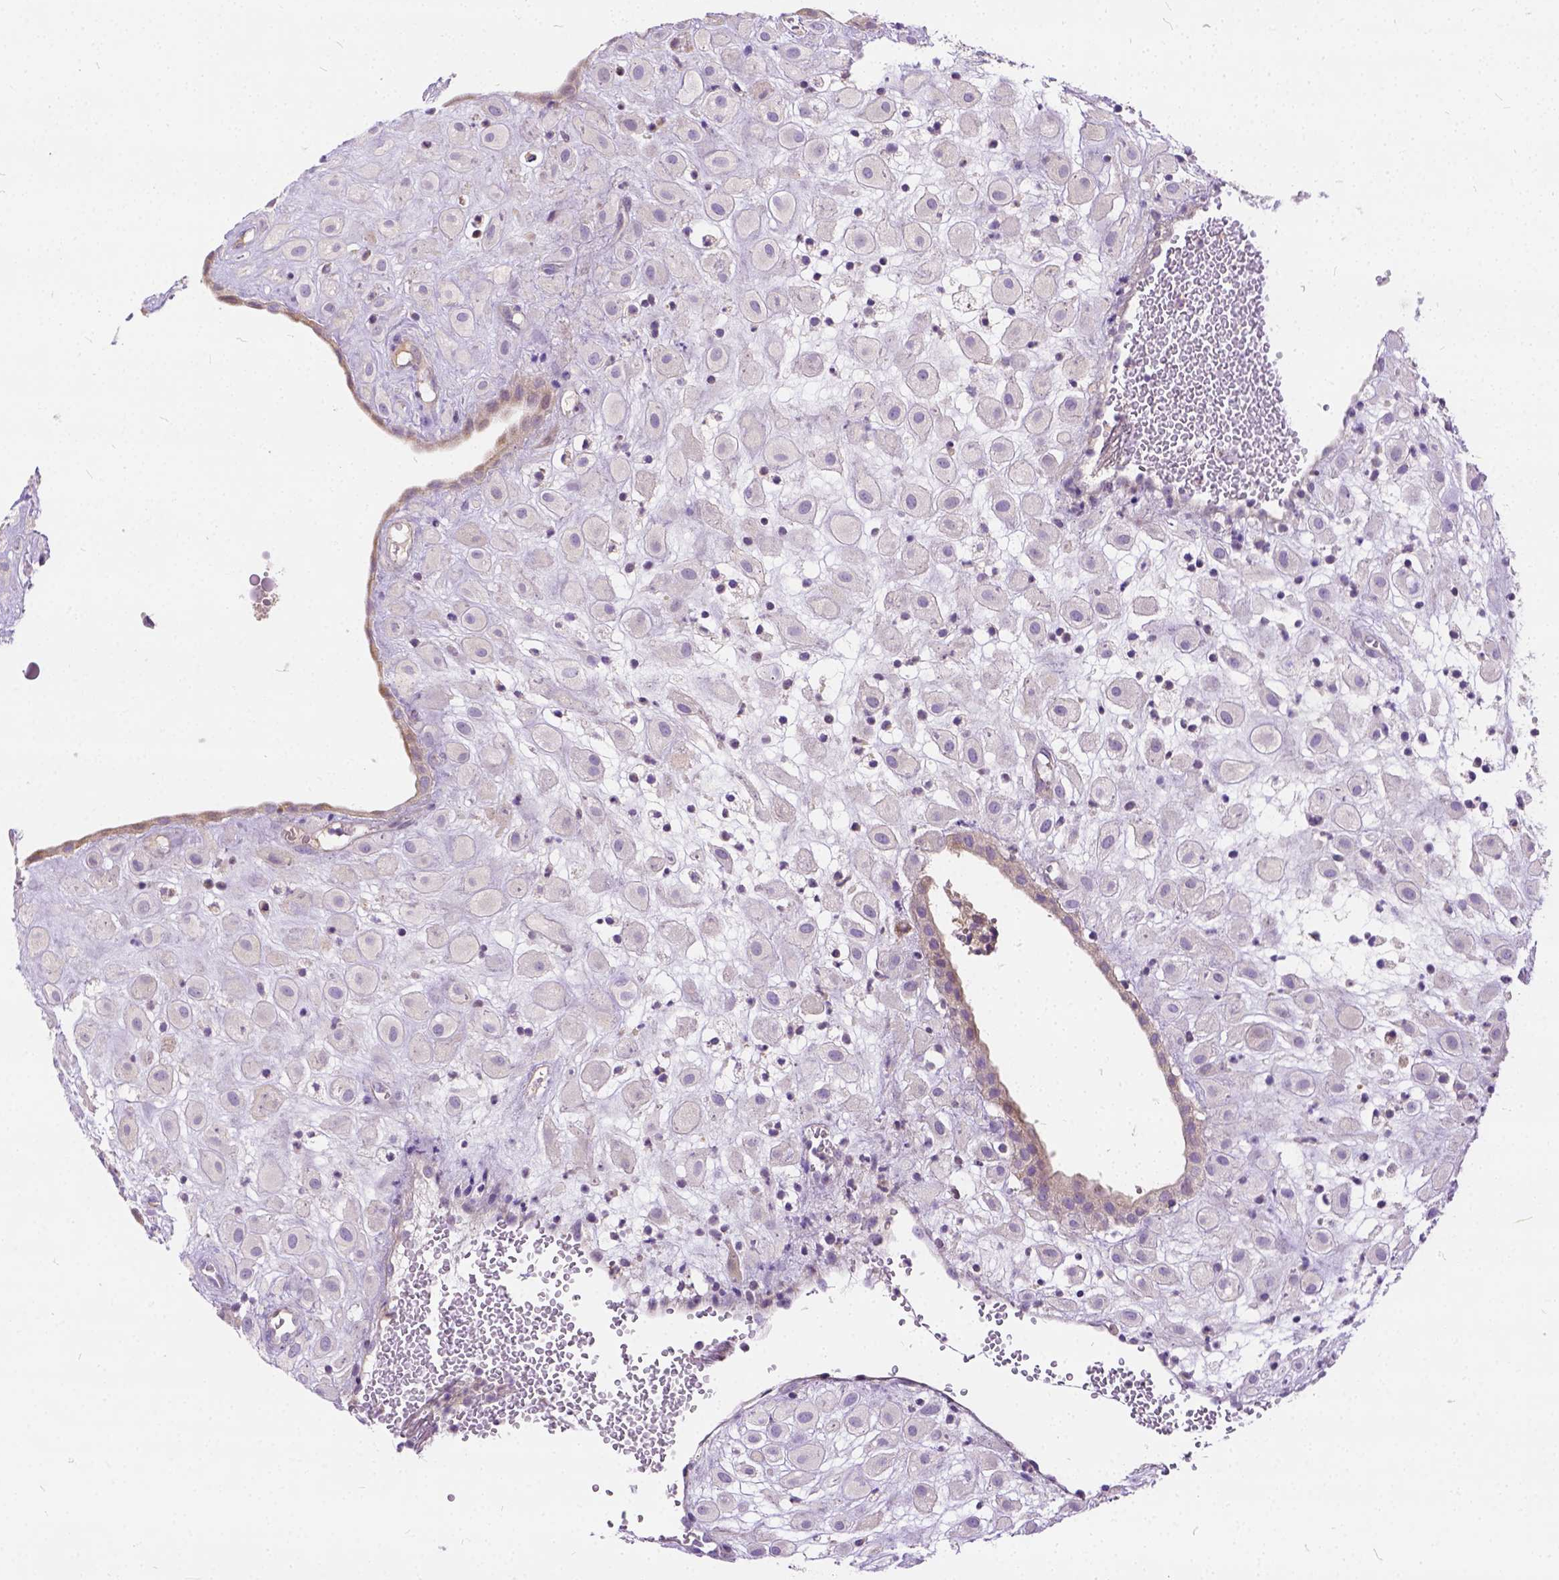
{"staining": {"intensity": "negative", "quantity": "none", "location": "none"}, "tissue": "placenta", "cell_type": "Decidual cells", "image_type": "normal", "snomed": [{"axis": "morphology", "description": "Normal tissue, NOS"}, {"axis": "topography", "description": "Placenta"}], "caption": "High magnification brightfield microscopy of normal placenta stained with DAB (3,3'-diaminobenzidine) (brown) and counterstained with hematoxylin (blue): decidual cells show no significant positivity. (DAB (3,3'-diaminobenzidine) IHC visualized using brightfield microscopy, high magnification).", "gene": "CADM4", "patient": {"sex": "female", "age": 24}}